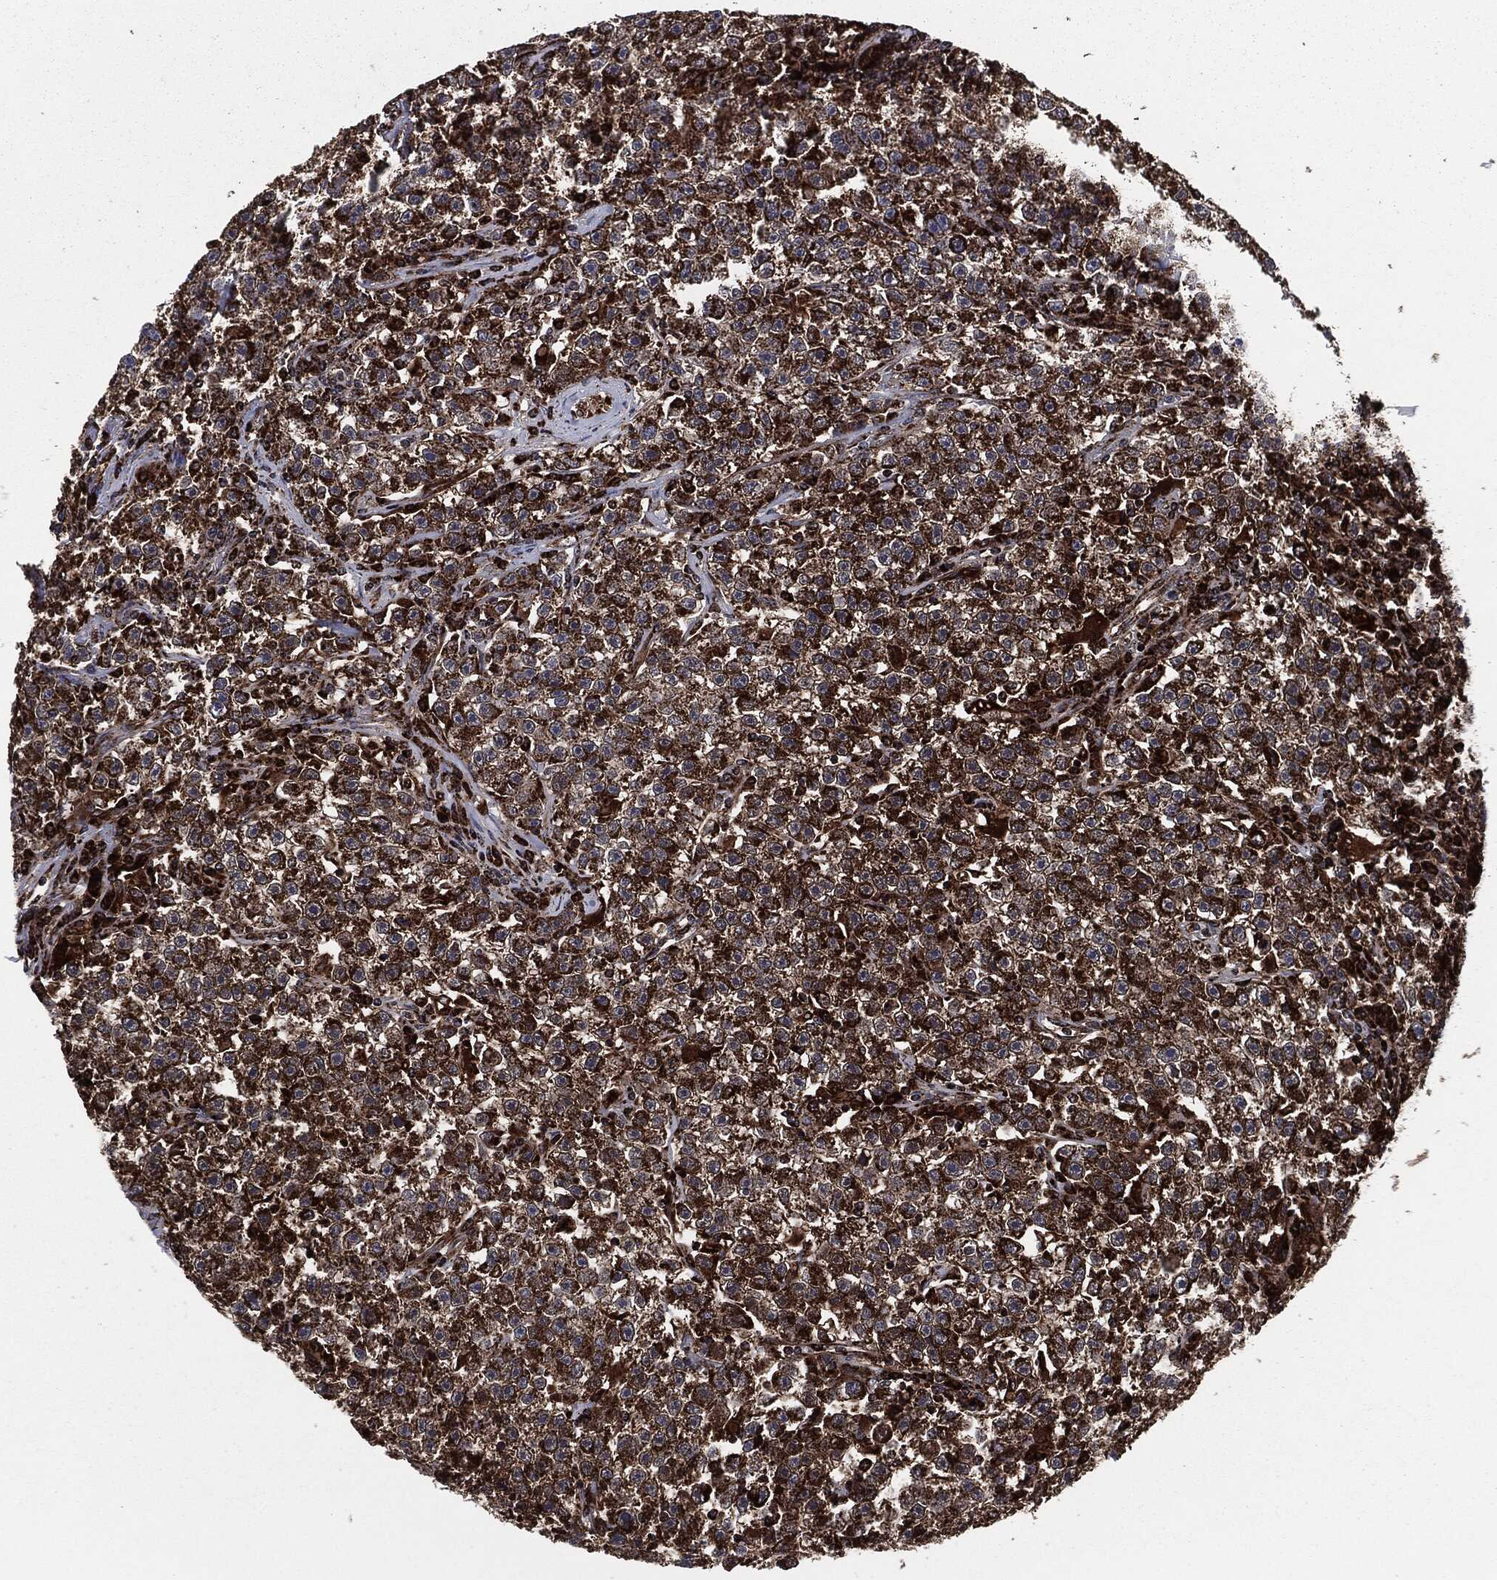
{"staining": {"intensity": "strong", "quantity": "25%-75%", "location": "cytoplasmic/membranous"}, "tissue": "testis cancer", "cell_type": "Tumor cells", "image_type": "cancer", "snomed": [{"axis": "morphology", "description": "Seminoma, NOS"}, {"axis": "topography", "description": "Testis"}], "caption": "Testis seminoma was stained to show a protein in brown. There is high levels of strong cytoplasmic/membranous positivity in about 25%-75% of tumor cells. (DAB = brown stain, brightfield microscopy at high magnification).", "gene": "FH", "patient": {"sex": "male", "age": 22}}